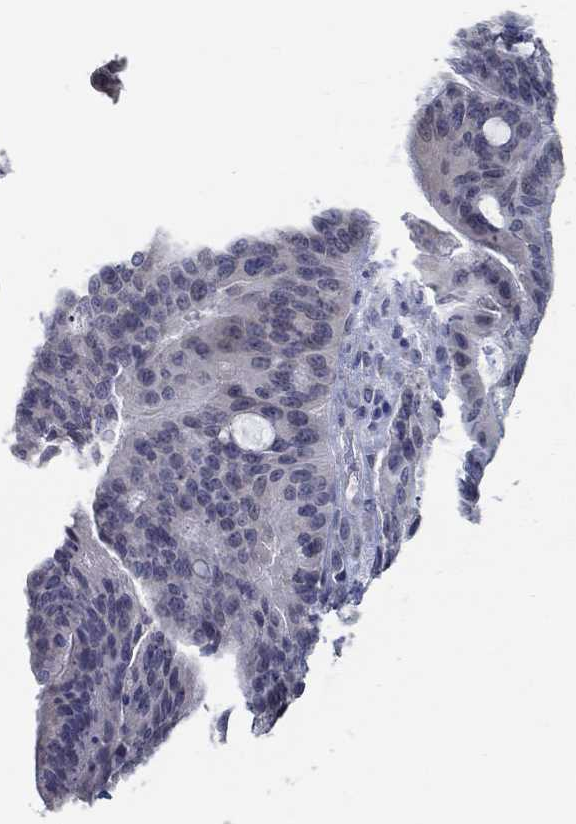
{"staining": {"intensity": "negative", "quantity": "none", "location": "none"}, "tissue": "liver cancer", "cell_type": "Tumor cells", "image_type": "cancer", "snomed": [{"axis": "morphology", "description": "Cholangiocarcinoma"}, {"axis": "topography", "description": "Liver"}], "caption": "A histopathology image of liver cancer stained for a protein shows no brown staining in tumor cells.", "gene": "NUP155", "patient": {"sex": "female", "age": 73}}